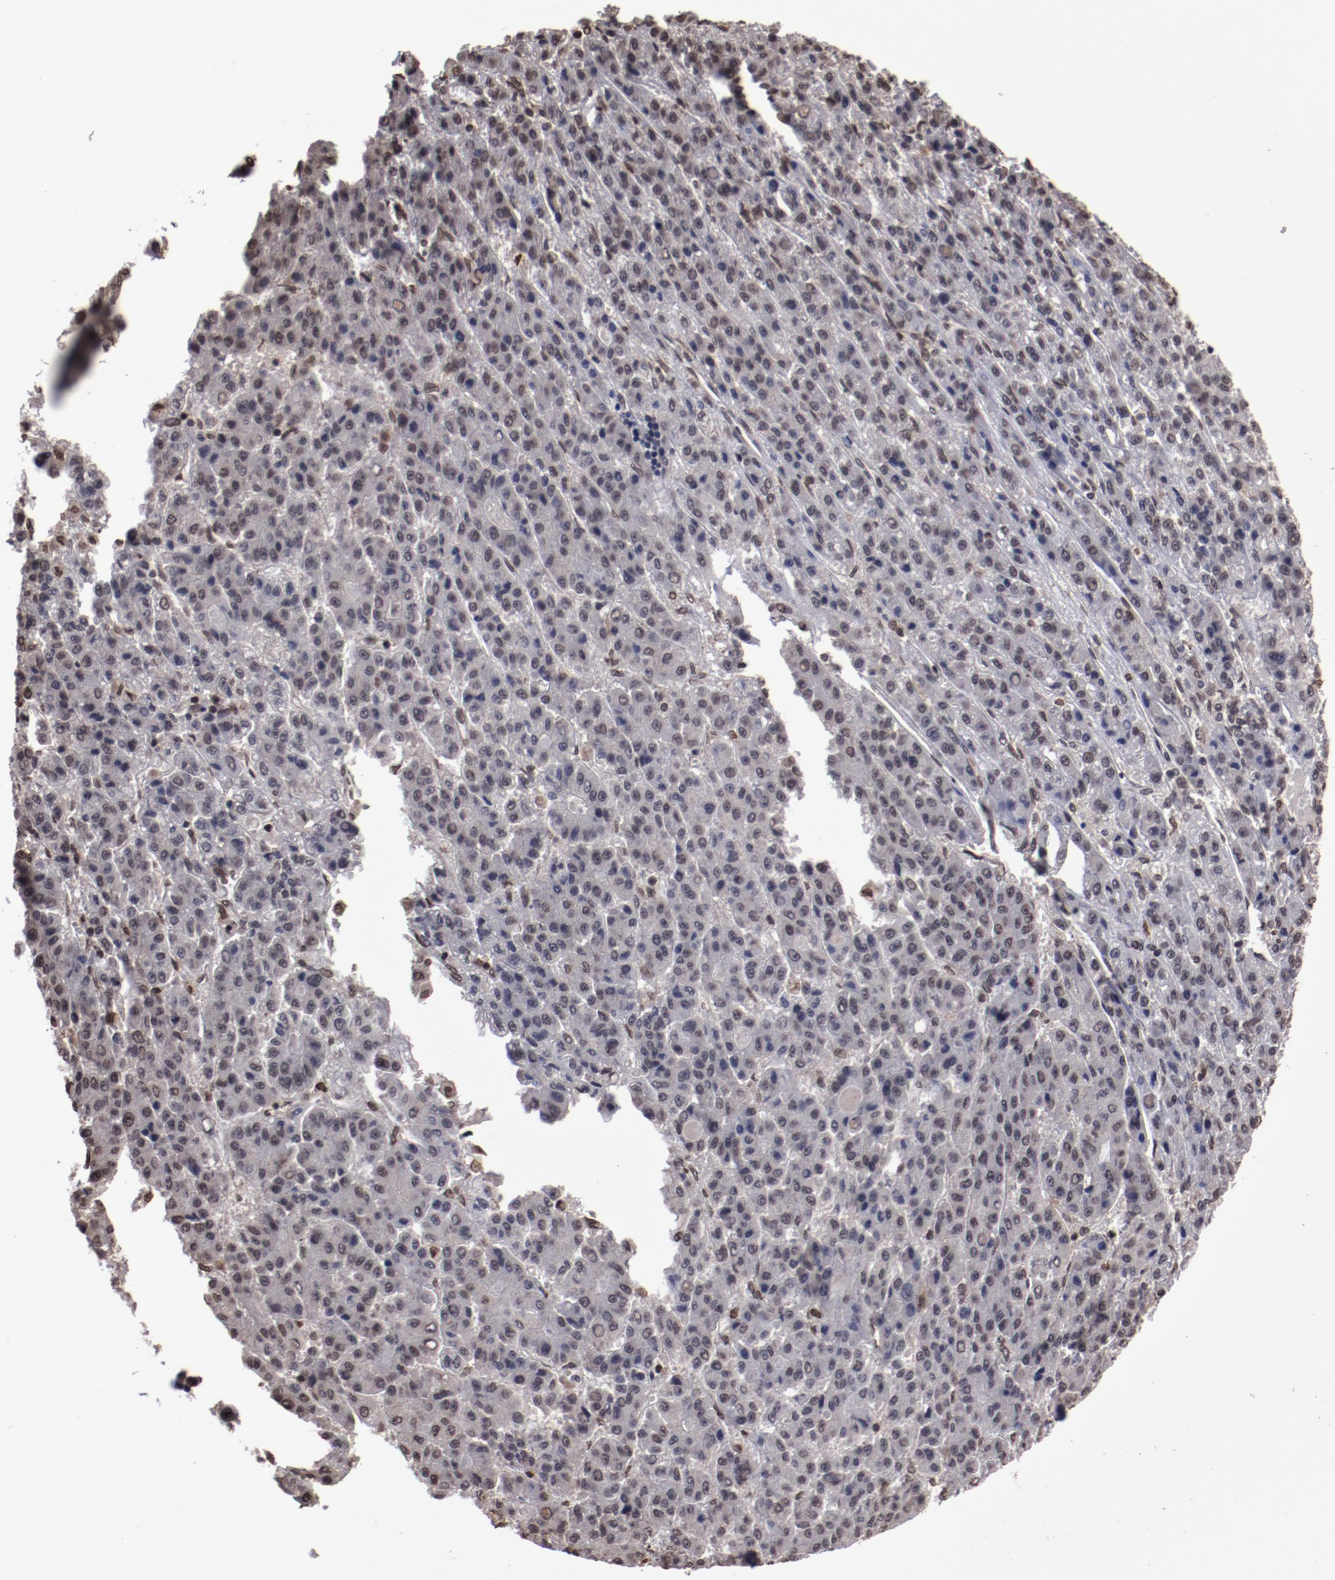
{"staining": {"intensity": "weak", "quantity": ">75%", "location": "nuclear"}, "tissue": "liver cancer", "cell_type": "Tumor cells", "image_type": "cancer", "snomed": [{"axis": "morphology", "description": "Carcinoma, Hepatocellular, NOS"}, {"axis": "topography", "description": "Liver"}], "caption": "Protein staining of liver cancer (hepatocellular carcinoma) tissue exhibits weak nuclear expression in approximately >75% of tumor cells. The staining was performed using DAB to visualize the protein expression in brown, while the nuclei were stained in blue with hematoxylin (Magnification: 20x).", "gene": "AKT1", "patient": {"sex": "male", "age": 70}}